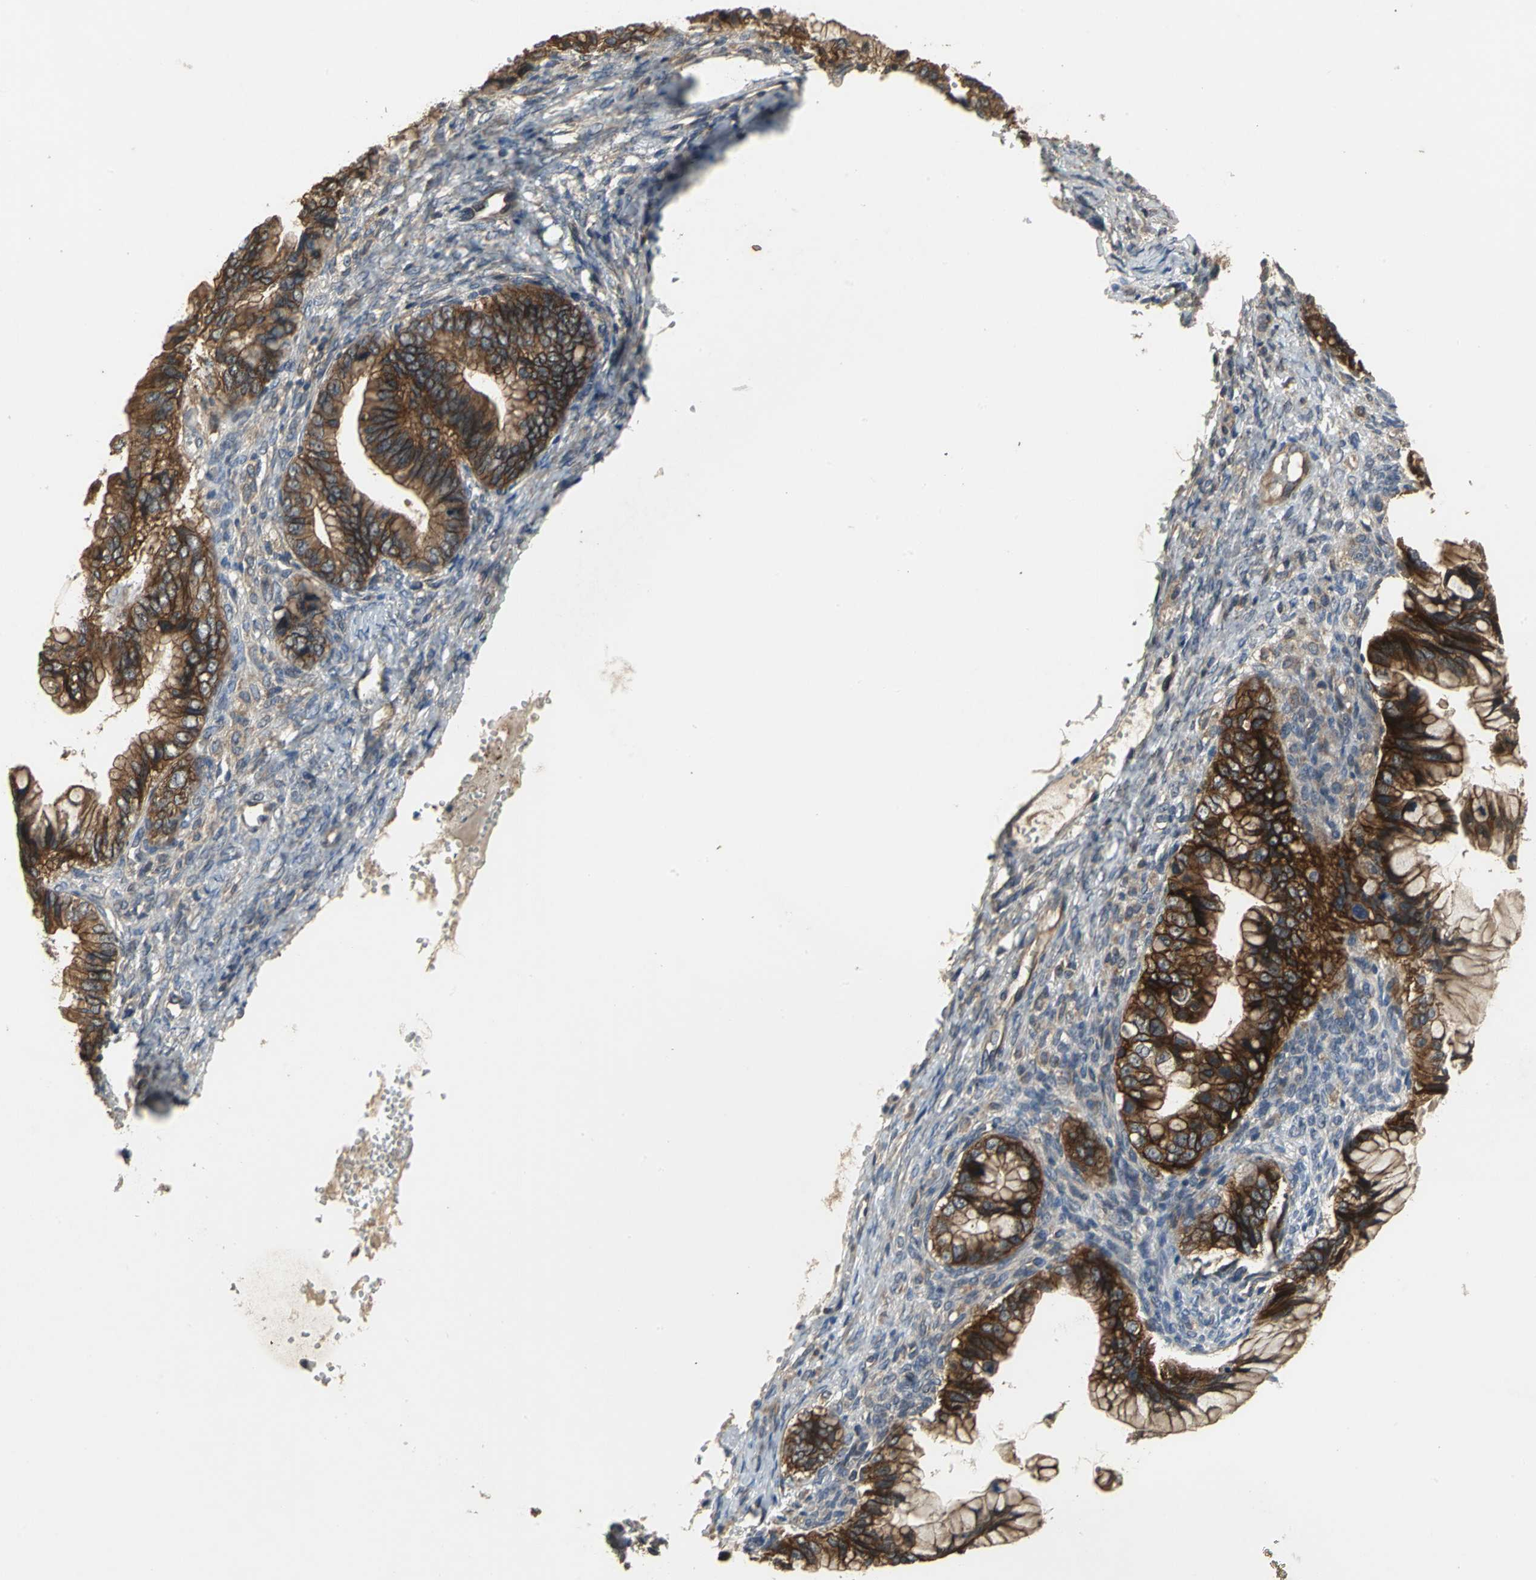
{"staining": {"intensity": "strong", "quantity": ">75%", "location": "cytoplasmic/membranous"}, "tissue": "ovarian cancer", "cell_type": "Tumor cells", "image_type": "cancer", "snomed": [{"axis": "morphology", "description": "Cystadenocarcinoma, mucinous, NOS"}, {"axis": "topography", "description": "Ovary"}], "caption": "The histopathology image reveals staining of ovarian cancer, revealing strong cytoplasmic/membranous protein staining (brown color) within tumor cells.", "gene": "MET", "patient": {"sex": "female", "age": 36}}